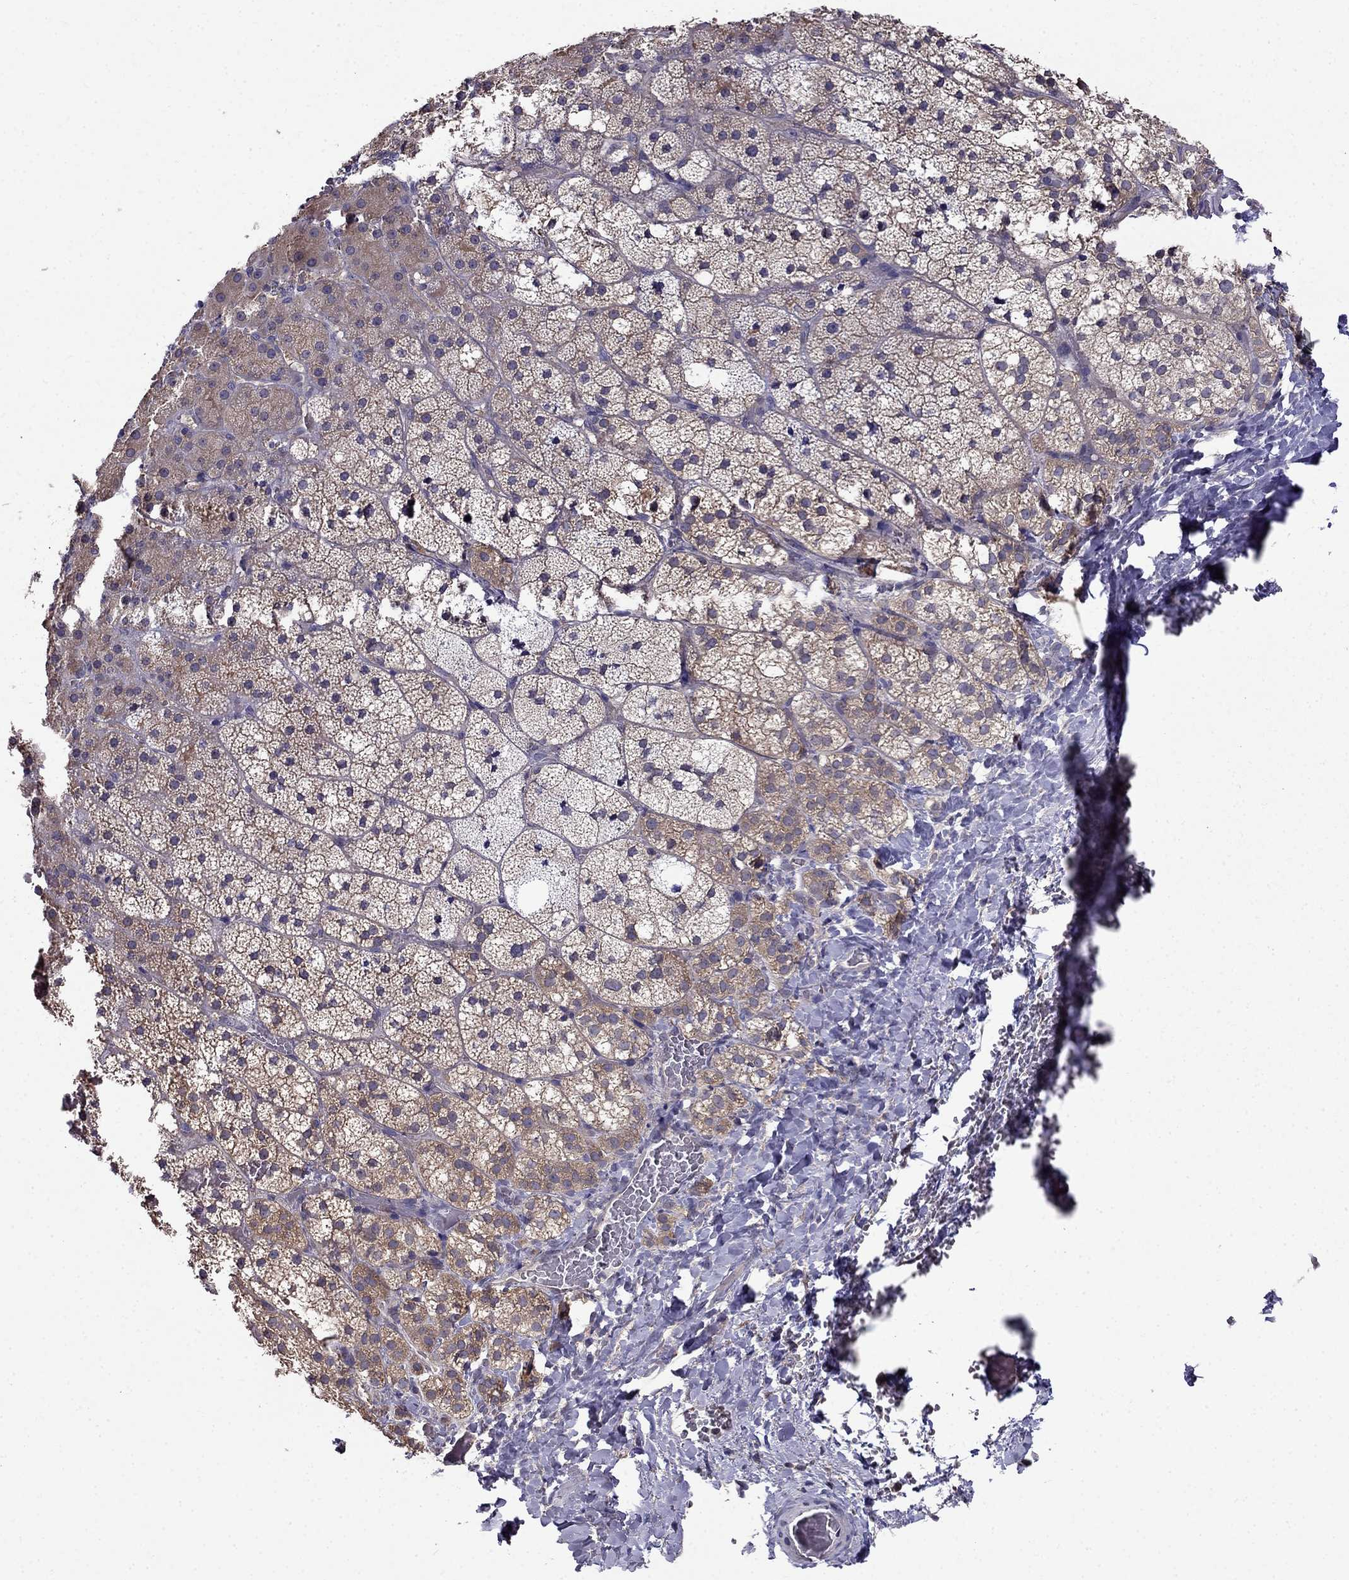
{"staining": {"intensity": "moderate", "quantity": "25%-75%", "location": "cytoplasmic/membranous"}, "tissue": "adrenal gland", "cell_type": "Glandular cells", "image_type": "normal", "snomed": [{"axis": "morphology", "description": "Normal tissue, NOS"}, {"axis": "topography", "description": "Adrenal gland"}], "caption": "Immunohistochemical staining of normal human adrenal gland exhibits 25%-75% levels of moderate cytoplasmic/membranous protein expression in about 25%-75% of glandular cells.", "gene": "SCNN1D", "patient": {"sex": "male", "age": 53}}